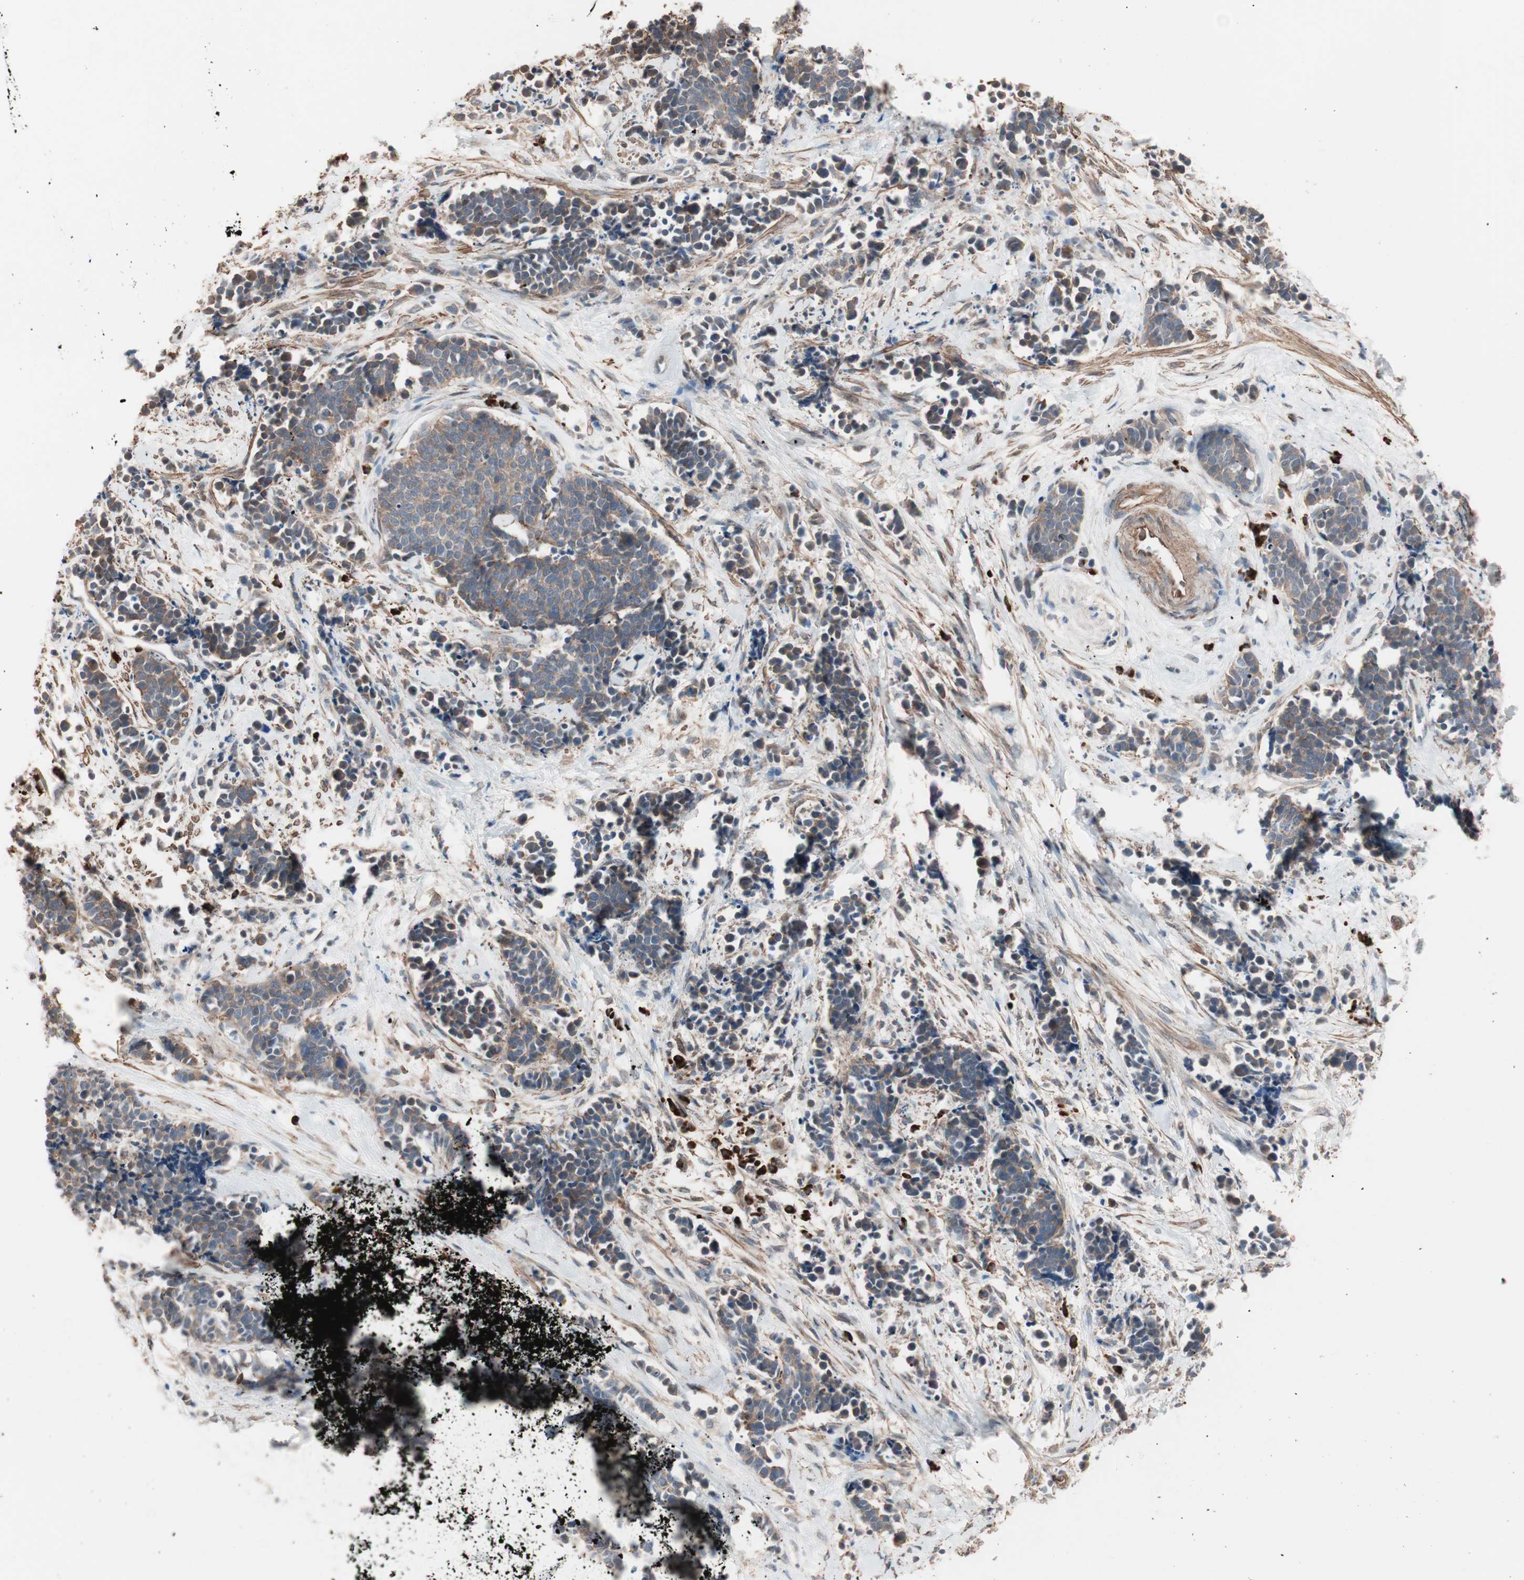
{"staining": {"intensity": "moderate", "quantity": ">75%", "location": "cytoplasmic/membranous"}, "tissue": "cervical cancer", "cell_type": "Tumor cells", "image_type": "cancer", "snomed": [{"axis": "morphology", "description": "Squamous cell carcinoma, NOS"}, {"axis": "topography", "description": "Cervix"}], "caption": "High-power microscopy captured an immunohistochemistry histopathology image of cervical cancer (squamous cell carcinoma), revealing moderate cytoplasmic/membranous positivity in about >75% of tumor cells.", "gene": "ALG5", "patient": {"sex": "female", "age": 35}}